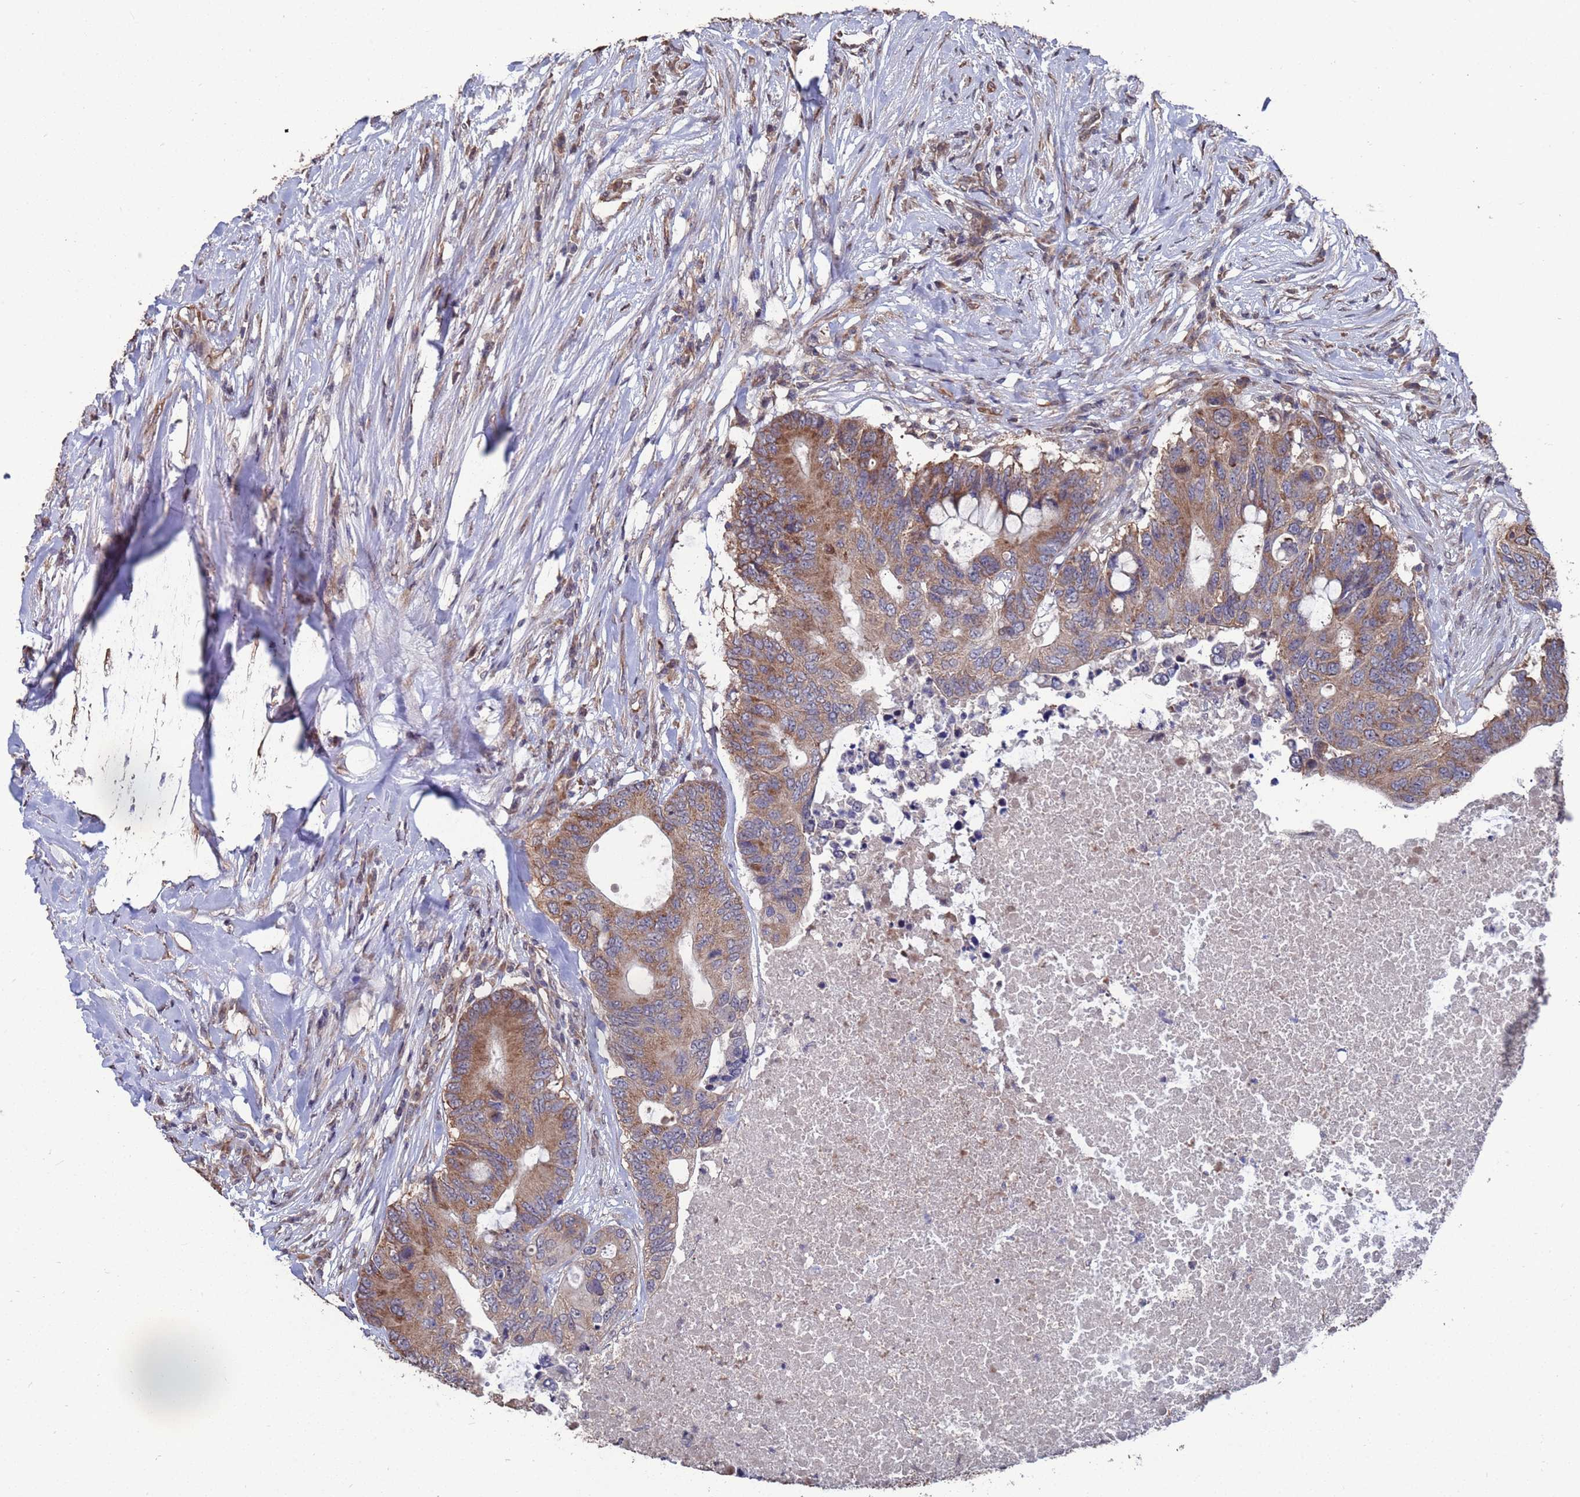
{"staining": {"intensity": "moderate", "quantity": ">75%", "location": "cytoplasmic/membranous"}, "tissue": "colorectal cancer", "cell_type": "Tumor cells", "image_type": "cancer", "snomed": [{"axis": "morphology", "description": "Adenocarcinoma, NOS"}, {"axis": "topography", "description": "Colon"}], "caption": "Colorectal adenocarcinoma stained for a protein (brown) displays moderate cytoplasmic/membranous positive staining in approximately >75% of tumor cells.", "gene": "CFAP119", "patient": {"sex": "male", "age": 71}}